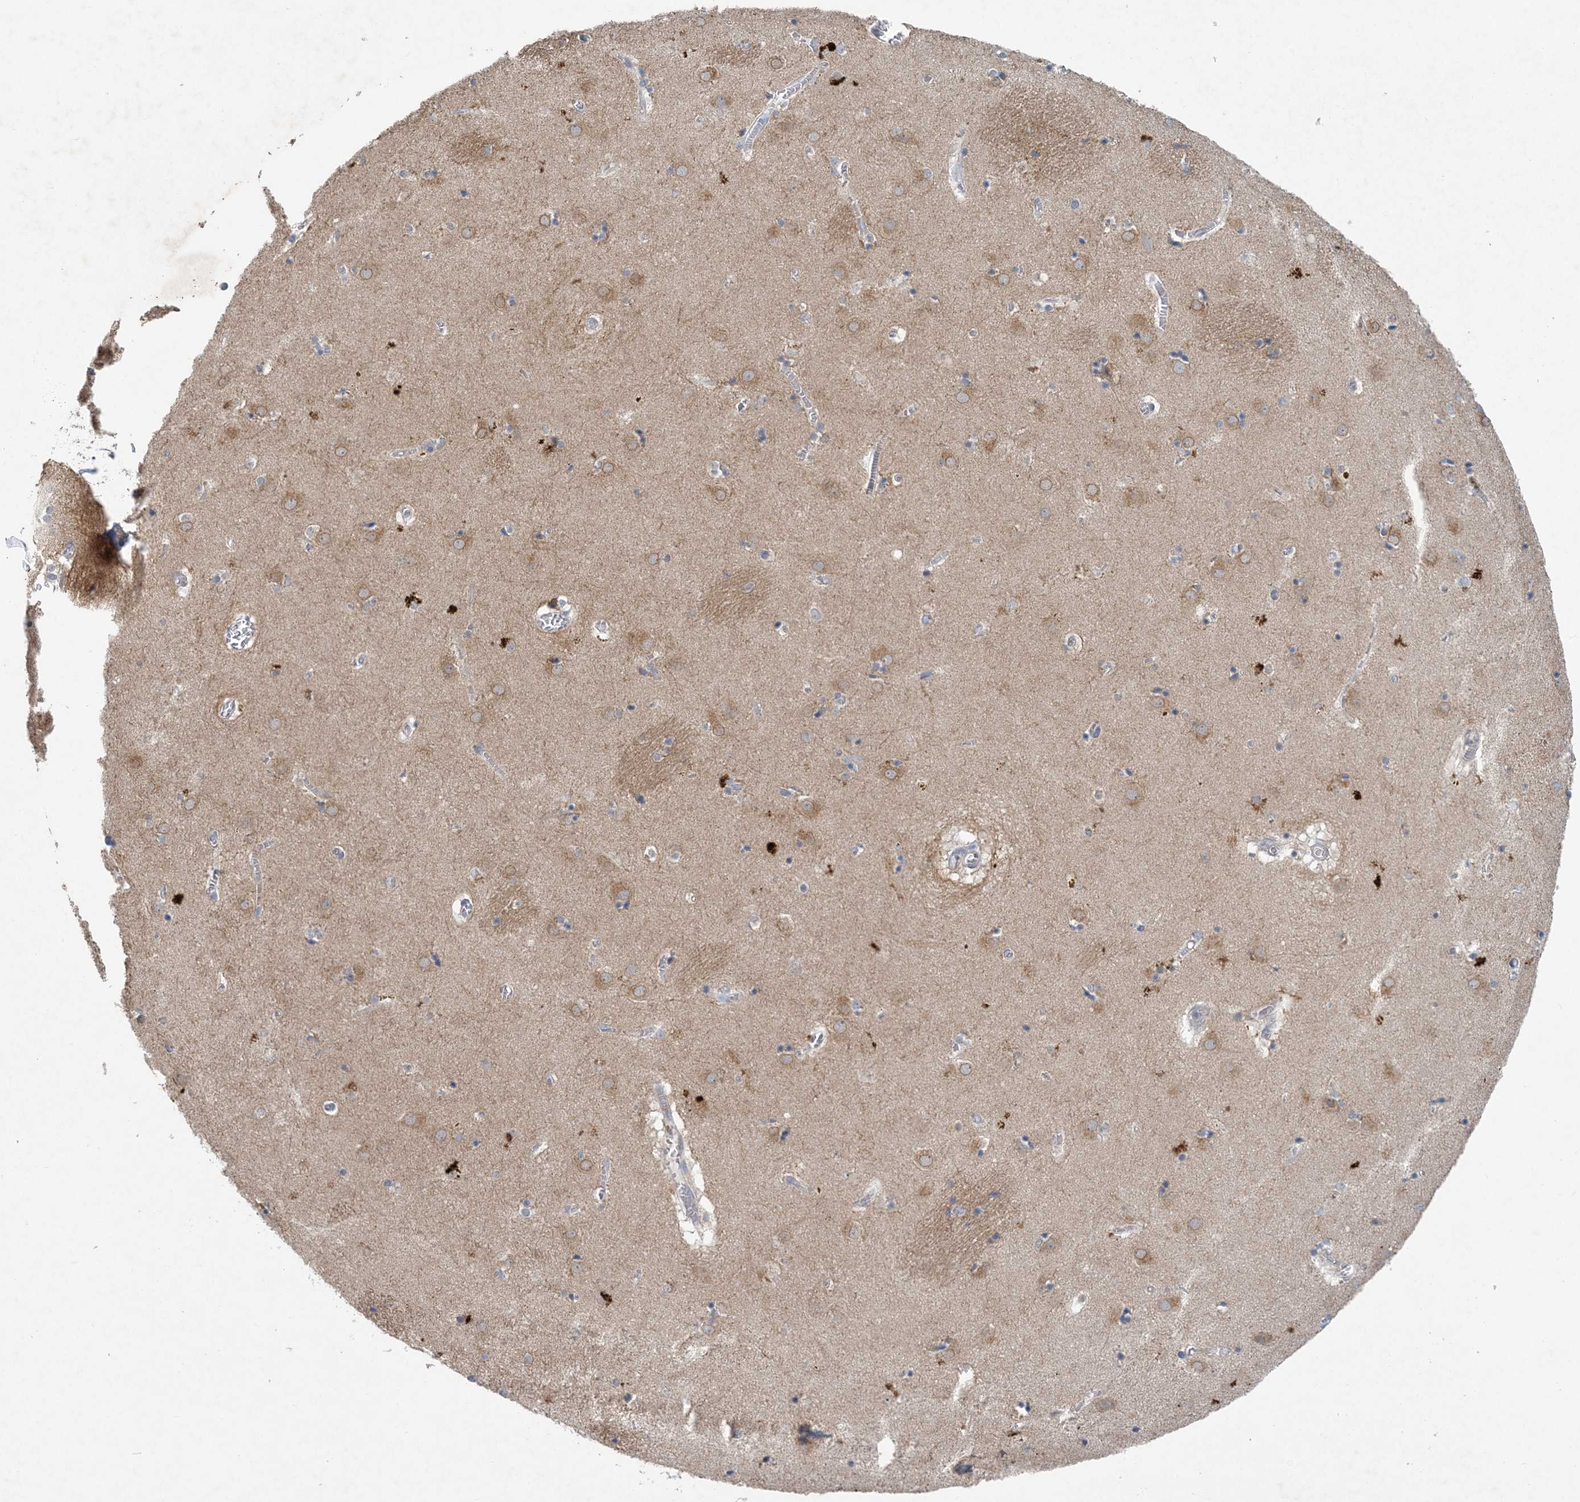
{"staining": {"intensity": "weak", "quantity": "<25%", "location": "cytoplasmic/membranous"}, "tissue": "caudate", "cell_type": "Glial cells", "image_type": "normal", "snomed": [{"axis": "morphology", "description": "Normal tissue, NOS"}, {"axis": "topography", "description": "Lateral ventricle wall"}], "caption": "There is no significant expression in glial cells of caudate.", "gene": "HIKESHI", "patient": {"sex": "male", "age": 70}}